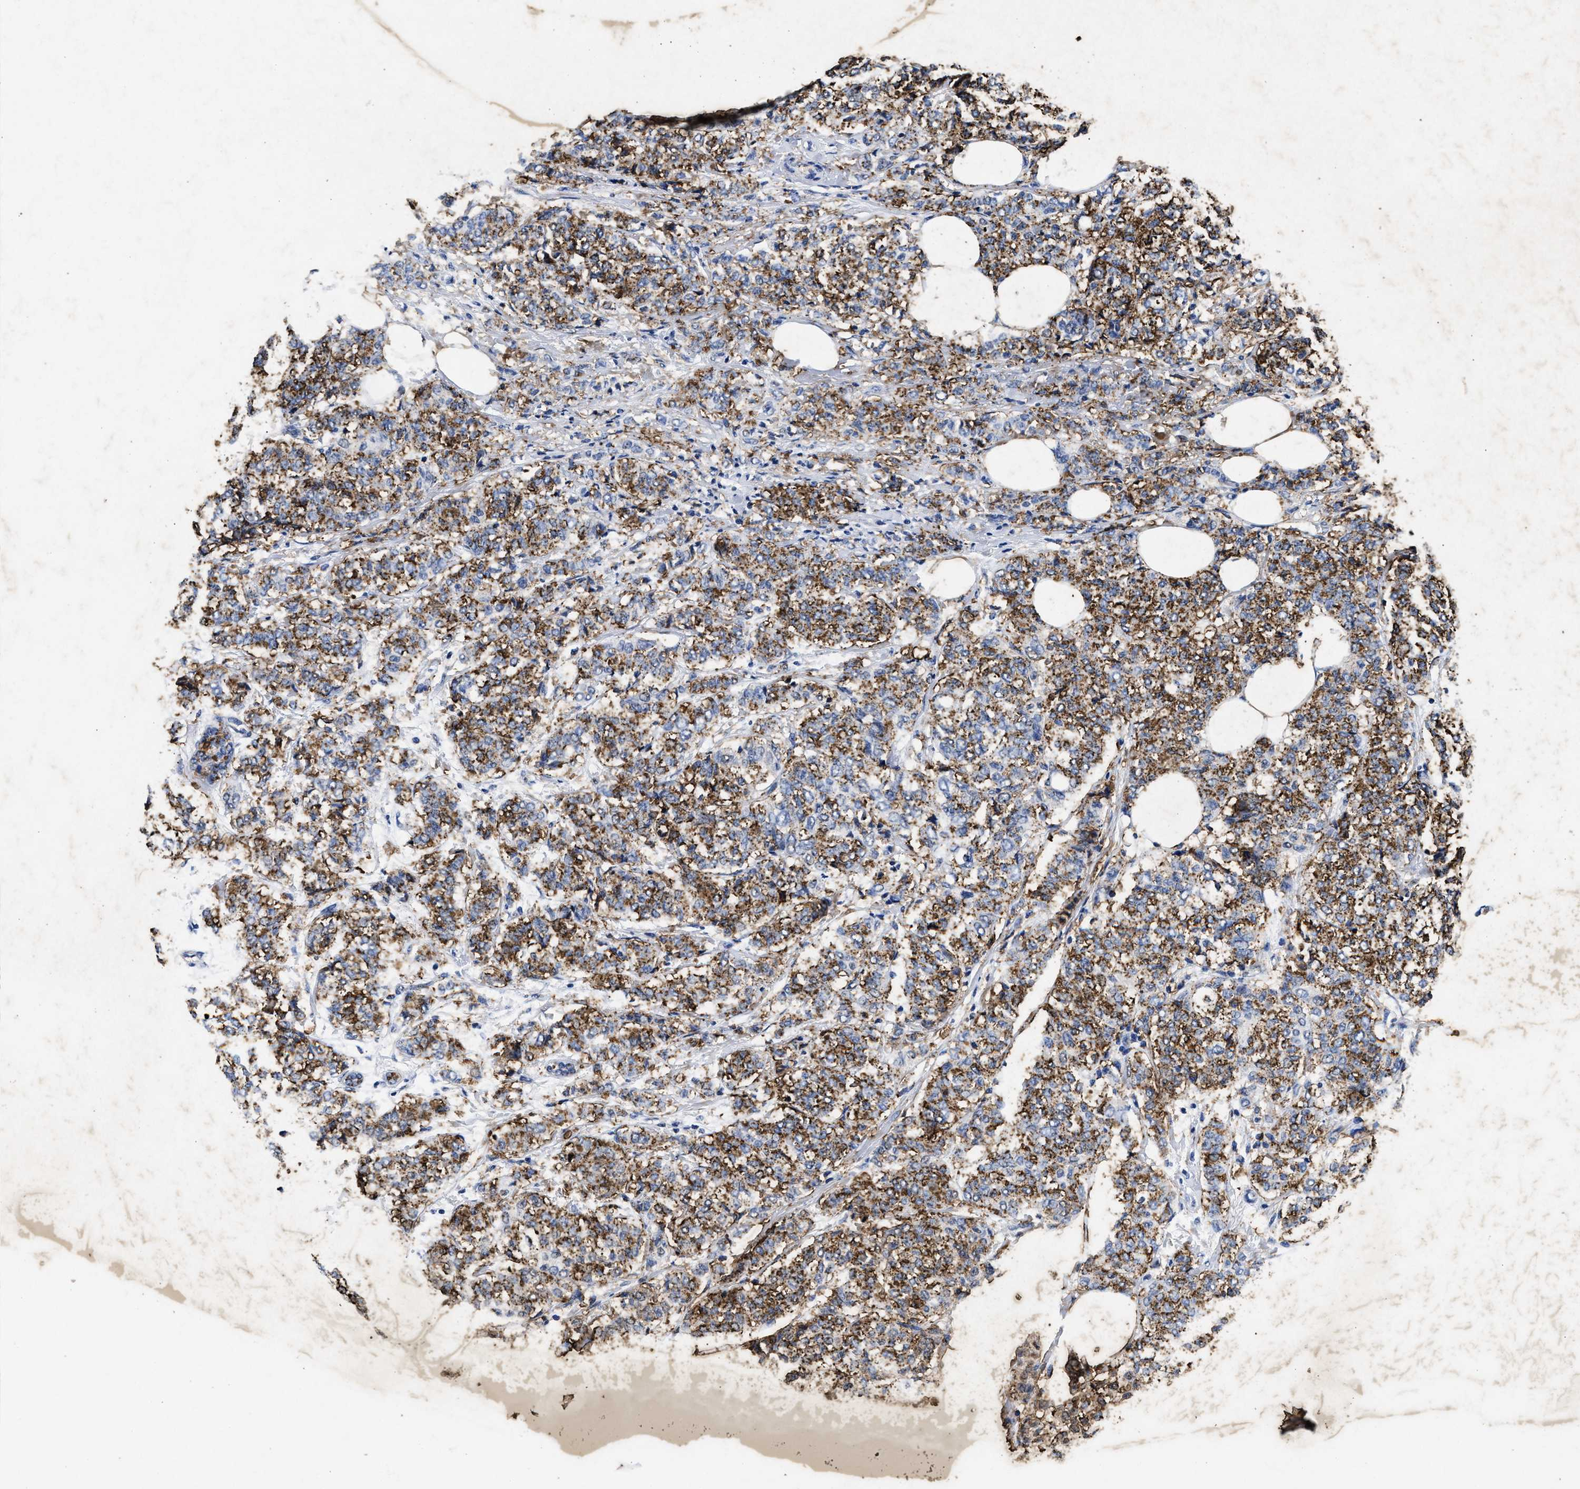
{"staining": {"intensity": "moderate", "quantity": ">75%", "location": "cytoplasmic/membranous"}, "tissue": "breast cancer", "cell_type": "Tumor cells", "image_type": "cancer", "snomed": [{"axis": "morphology", "description": "Lobular carcinoma"}, {"axis": "topography", "description": "Breast"}], "caption": "Lobular carcinoma (breast) stained with immunohistochemistry demonstrates moderate cytoplasmic/membranous expression in about >75% of tumor cells.", "gene": "LTB4R2", "patient": {"sex": "female", "age": 60}}